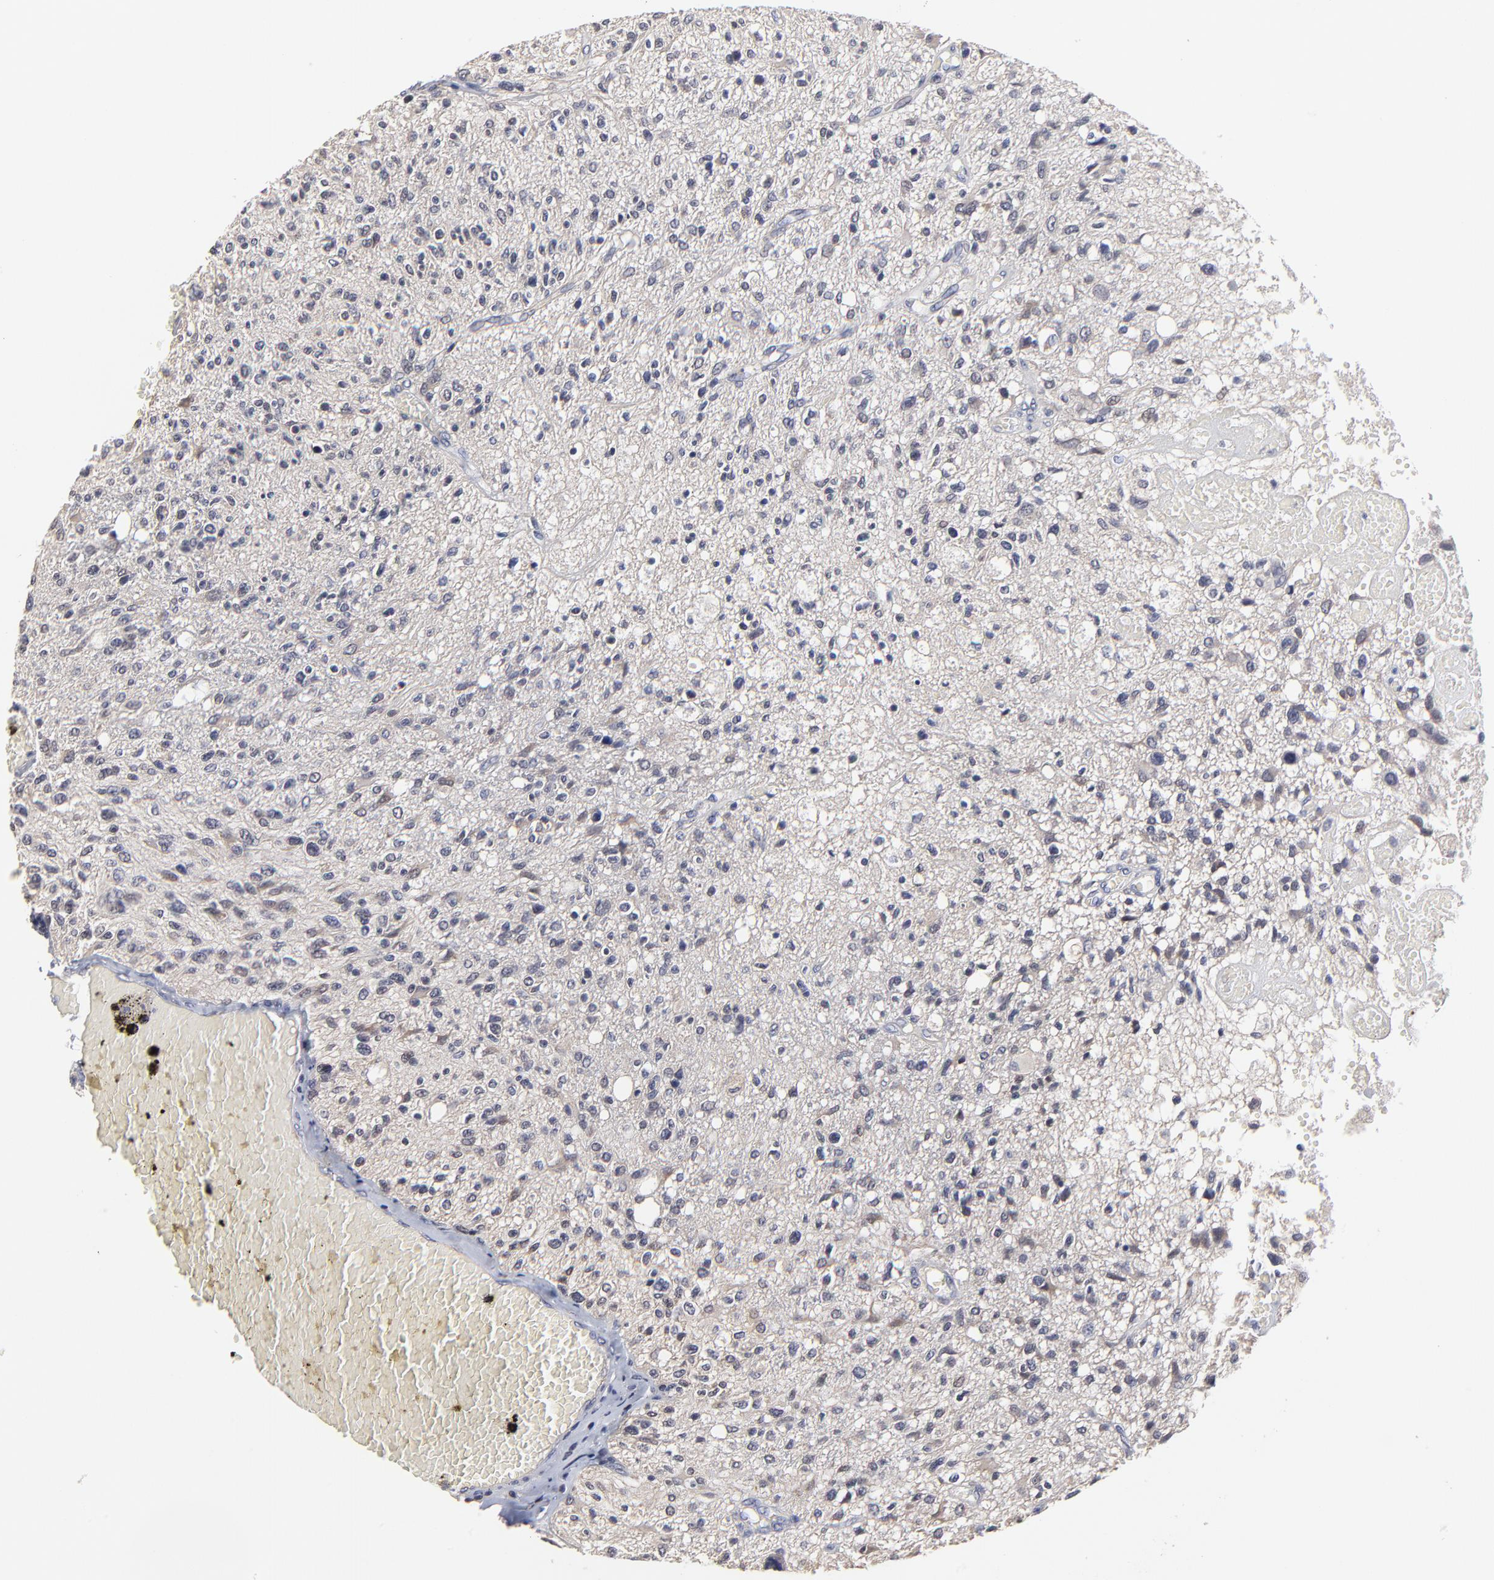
{"staining": {"intensity": "weak", "quantity": "<25%", "location": "cytoplasmic/membranous"}, "tissue": "glioma", "cell_type": "Tumor cells", "image_type": "cancer", "snomed": [{"axis": "morphology", "description": "Glioma, malignant, High grade"}, {"axis": "topography", "description": "Cerebral cortex"}], "caption": "DAB (3,3'-diaminobenzidine) immunohistochemical staining of glioma demonstrates no significant staining in tumor cells.", "gene": "ZNF157", "patient": {"sex": "male", "age": 76}}